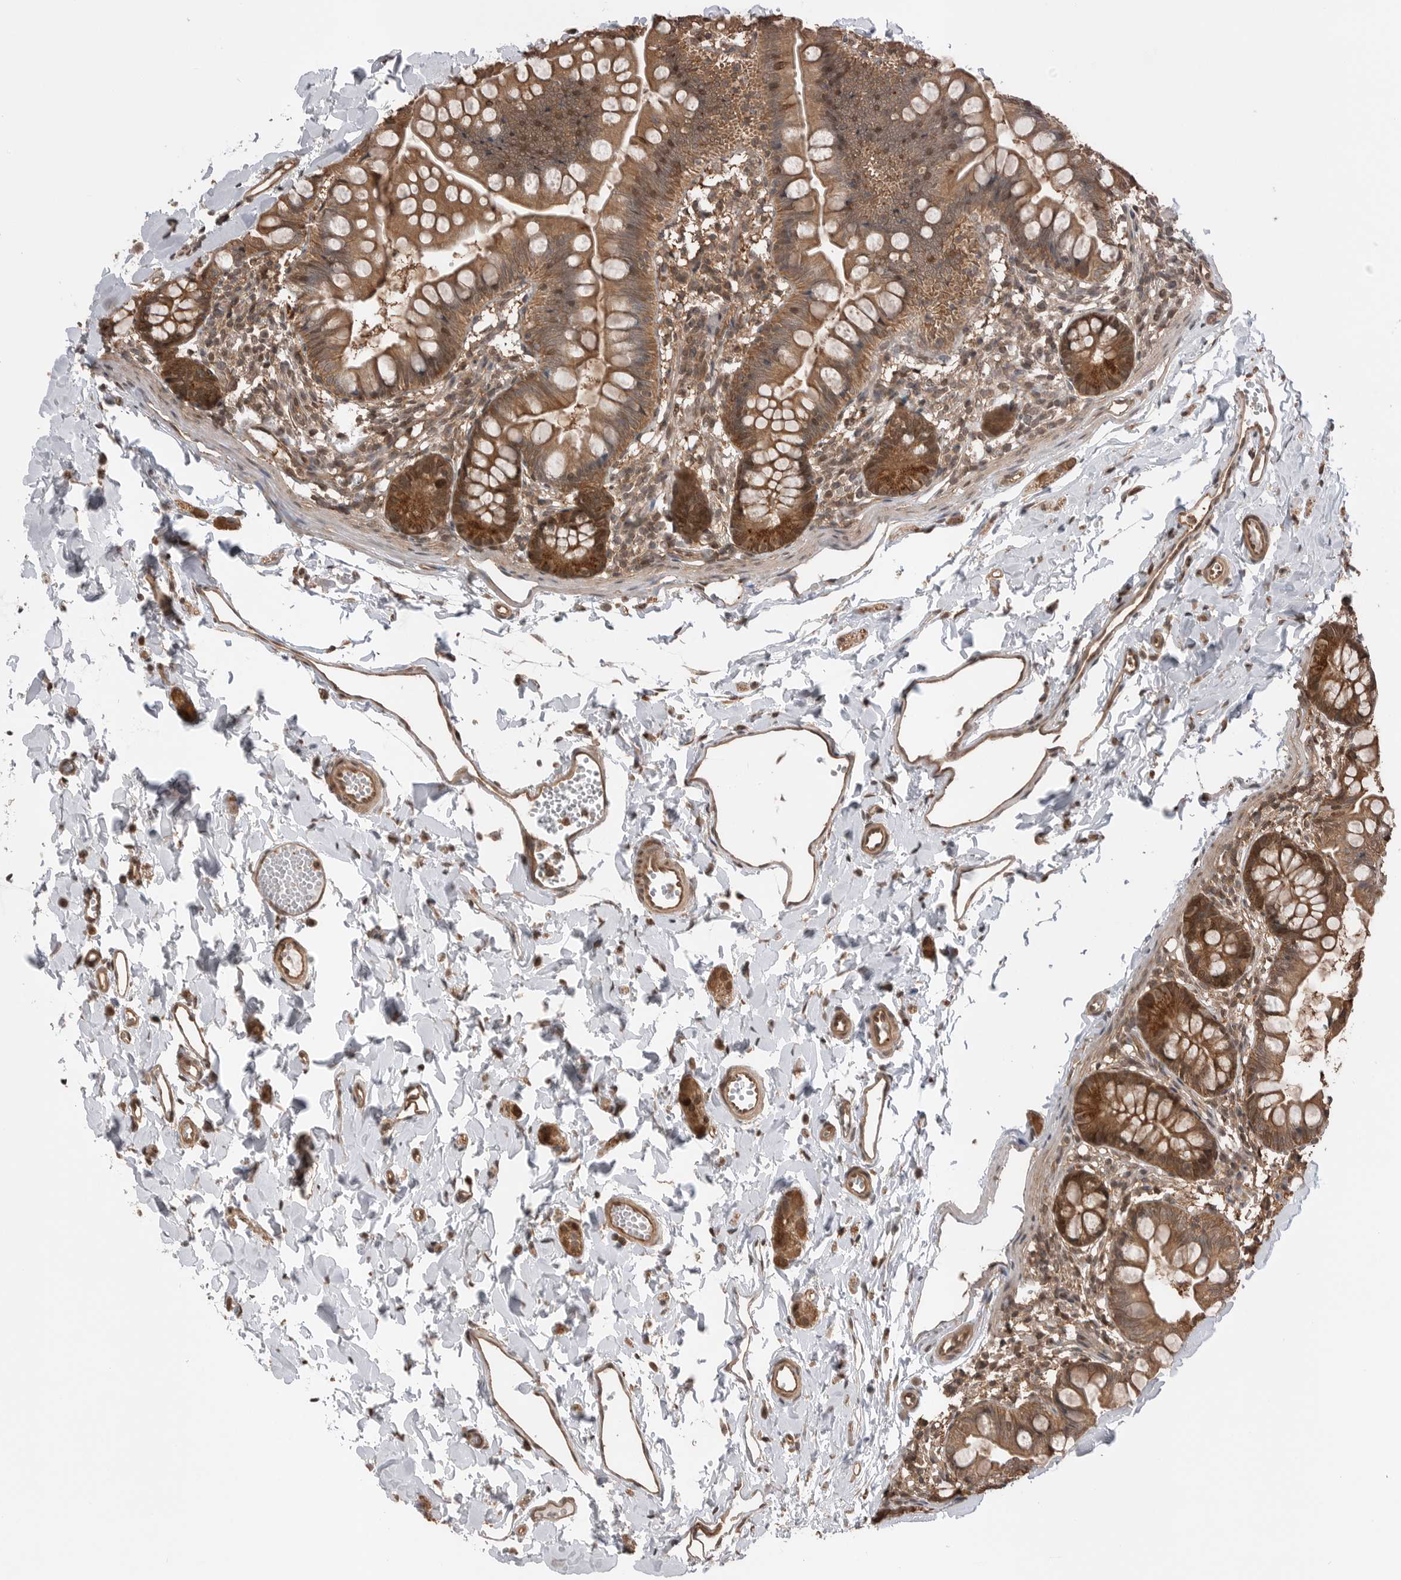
{"staining": {"intensity": "moderate", "quantity": ">75%", "location": "cytoplasmic/membranous"}, "tissue": "small intestine", "cell_type": "Glandular cells", "image_type": "normal", "snomed": [{"axis": "morphology", "description": "Normal tissue, NOS"}, {"axis": "topography", "description": "Small intestine"}], "caption": "Protein expression analysis of unremarkable human small intestine reveals moderate cytoplasmic/membranous staining in approximately >75% of glandular cells.", "gene": "PEAK1", "patient": {"sex": "male", "age": 7}}